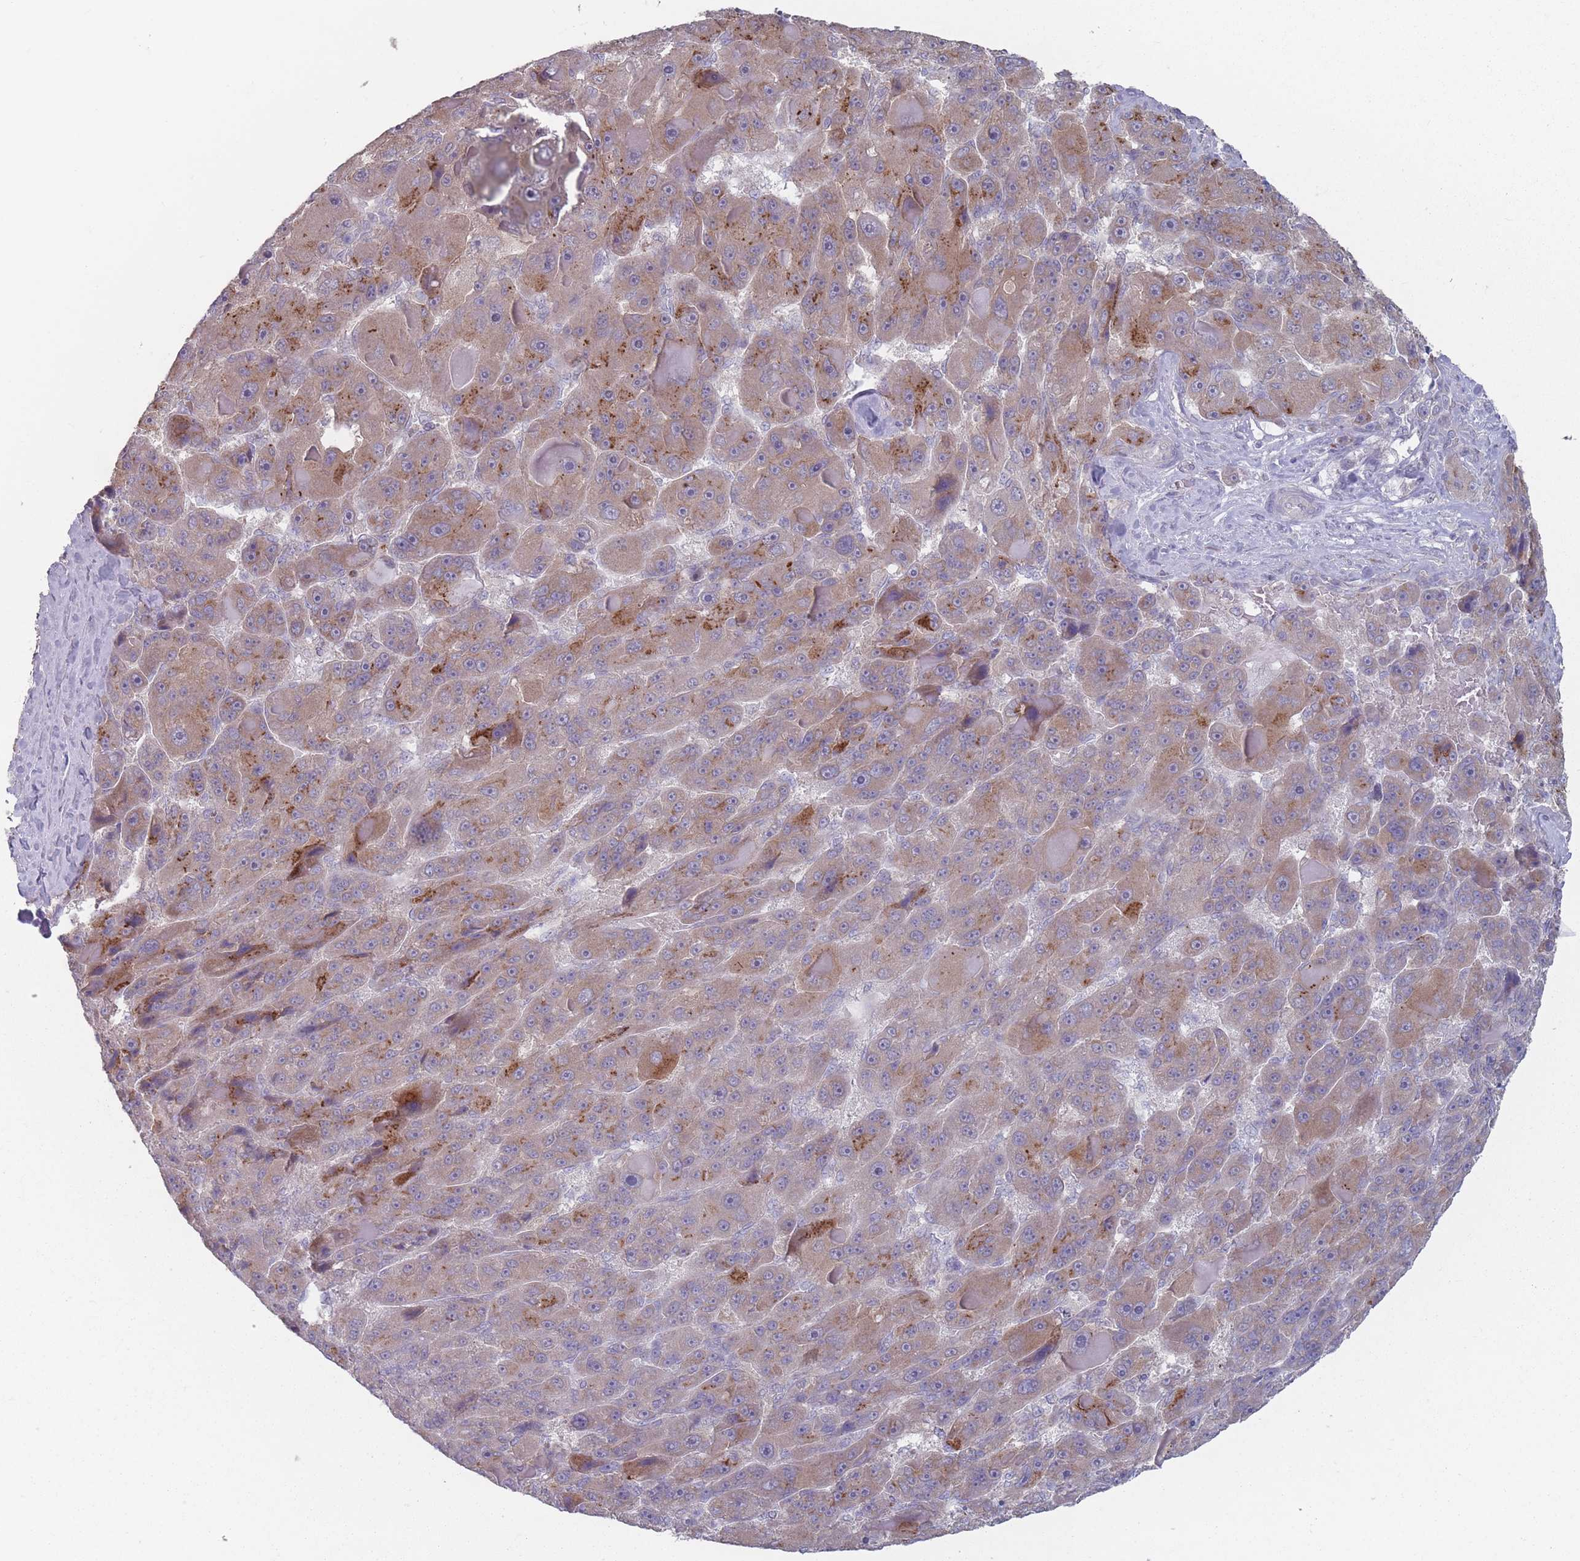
{"staining": {"intensity": "moderate", "quantity": "25%-75%", "location": "cytoplasmic/membranous"}, "tissue": "liver cancer", "cell_type": "Tumor cells", "image_type": "cancer", "snomed": [{"axis": "morphology", "description": "Carcinoma, Hepatocellular, NOS"}, {"axis": "topography", "description": "Liver"}], "caption": "There is medium levels of moderate cytoplasmic/membranous staining in tumor cells of liver hepatocellular carcinoma, as demonstrated by immunohistochemical staining (brown color).", "gene": "AKAIN1", "patient": {"sex": "male", "age": 76}}